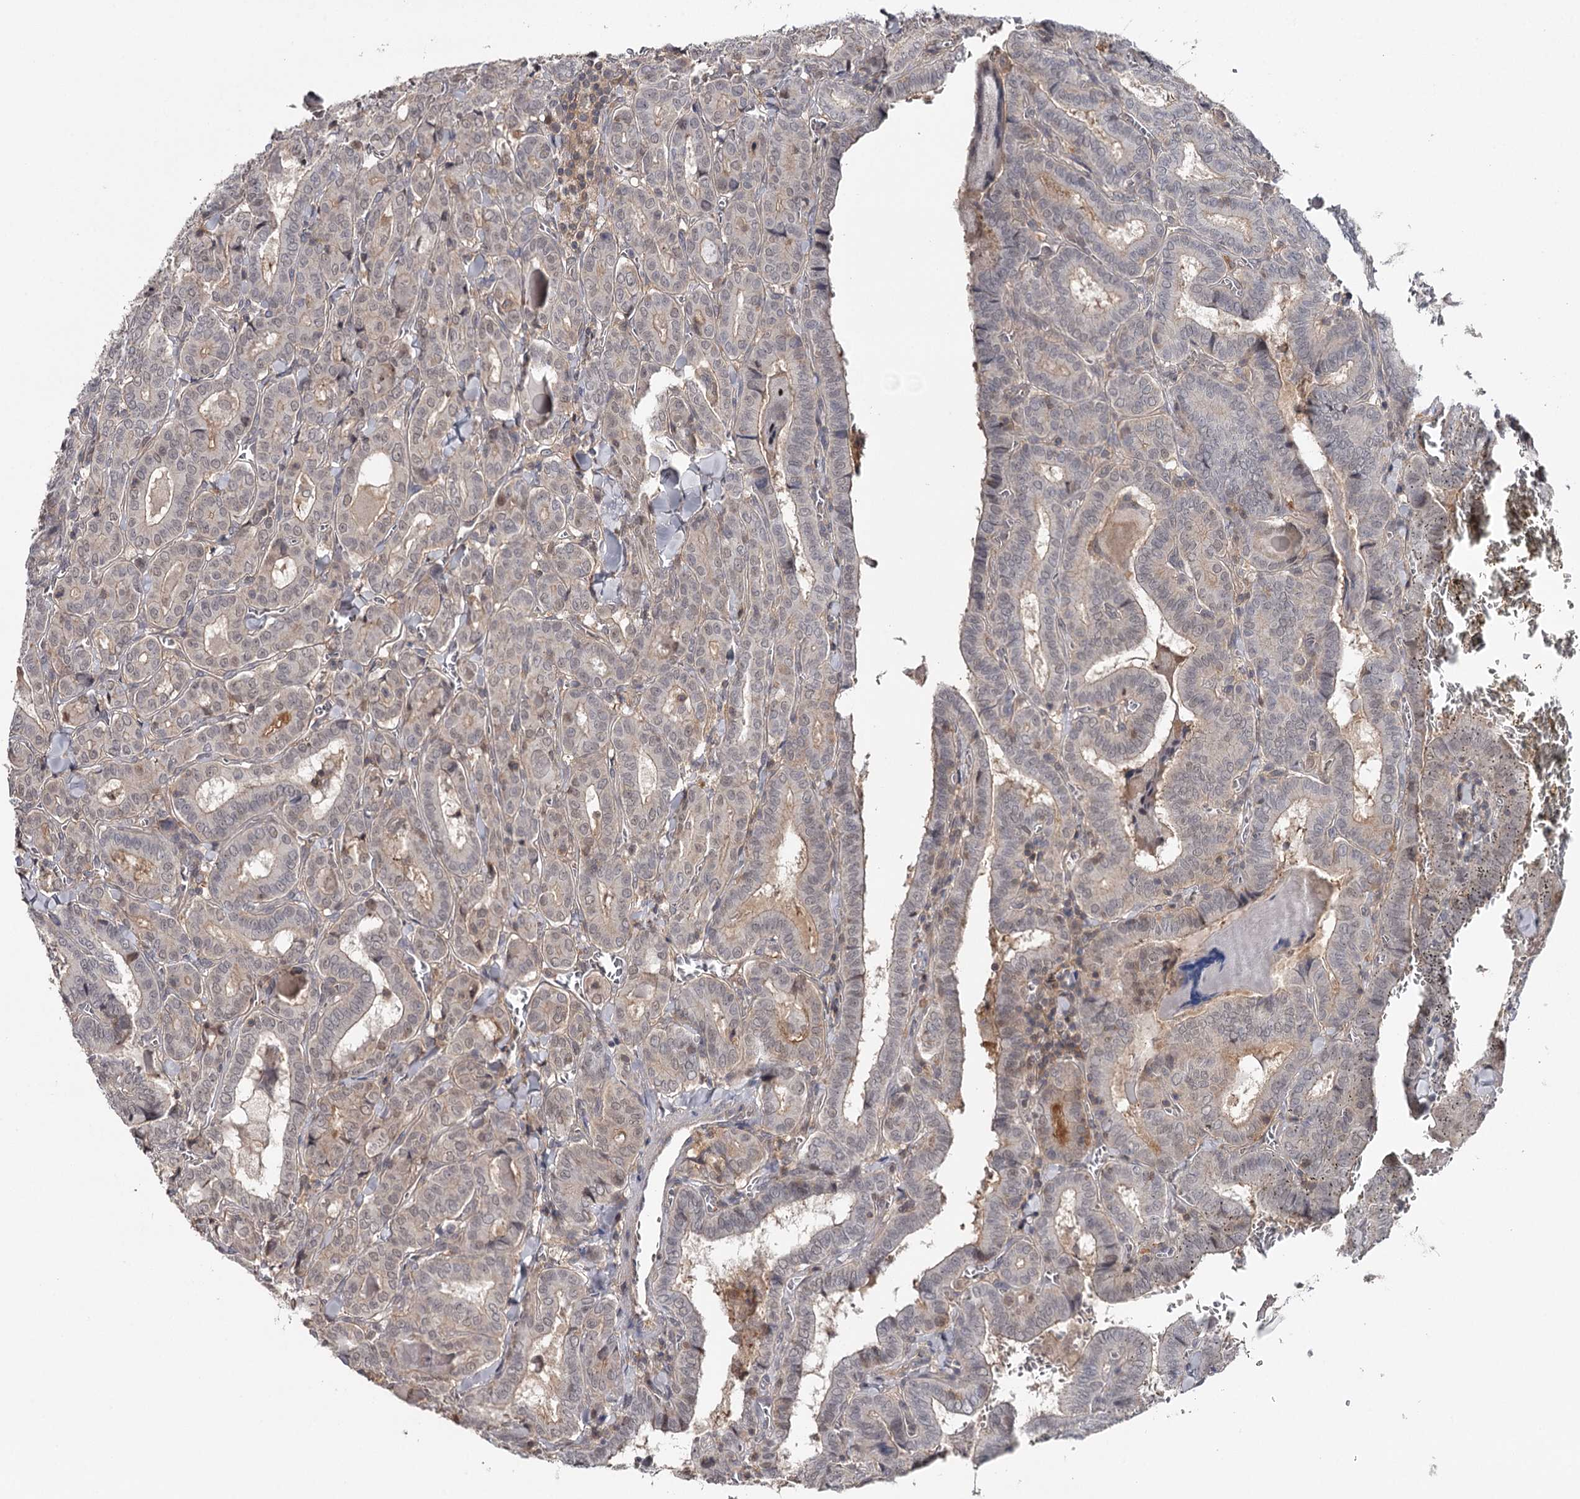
{"staining": {"intensity": "negative", "quantity": "none", "location": "none"}, "tissue": "thyroid cancer", "cell_type": "Tumor cells", "image_type": "cancer", "snomed": [{"axis": "morphology", "description": "Papillary adenocarcinoma, NOS"}, {"axis": "topography", "description": "Thyroid gland"}], "caption": "Thyroid papillary adenocarcinoma was stained to show a protein in brown. There is no significant positivity in tumor cells.", "gene": "GTSF1", "patient": {"sex": "female", "age": 72}}